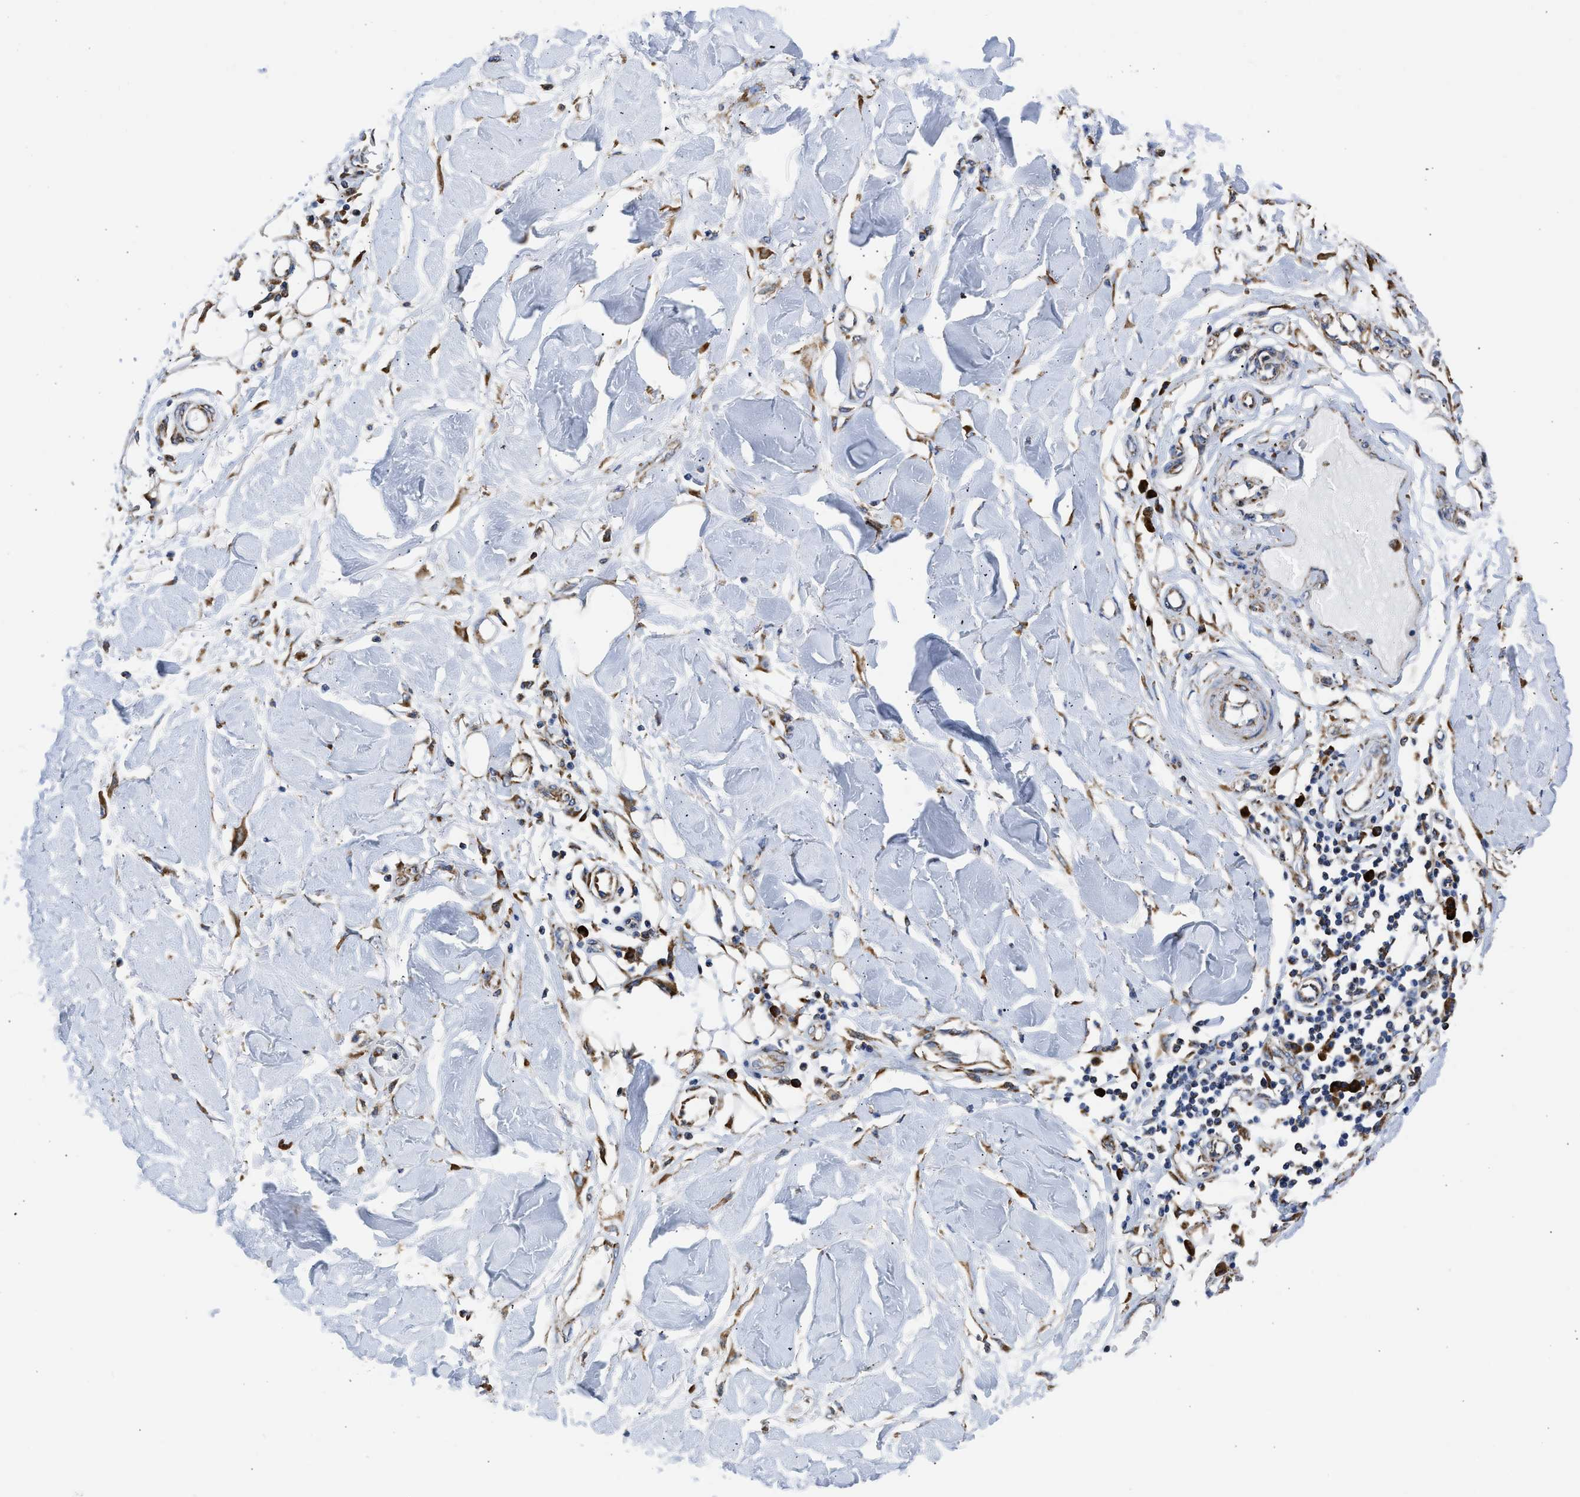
{"staining": {"intensity": "moderate", "quantity": "<25%", "location": "cytoplasmic/membranous"}, "tissue": "adipose tissue", "cell_type": "Adipocytes", "image_type": "normal", "snomed": [{"axis": "morphology", "description": "Normal tissue, NOS"}, {"axis": "morphology", "description": "Squamous cell carcinoma, NOS"}, {"axis": "topography", "description": "Skin"}, {"axis": "topography", "description": "Peripheral nerve tissue"}], "caption": "Immunohistochemistry of normal human adipose tissue exhibits low levels of moderate cytoplasmic/membranous staining in about <25% of adipocytes. (DAB = brown stain, brightfield microscopy at high magnification).", "gene": "CYCS", "patient": {"sex": "male", "age": 83}}